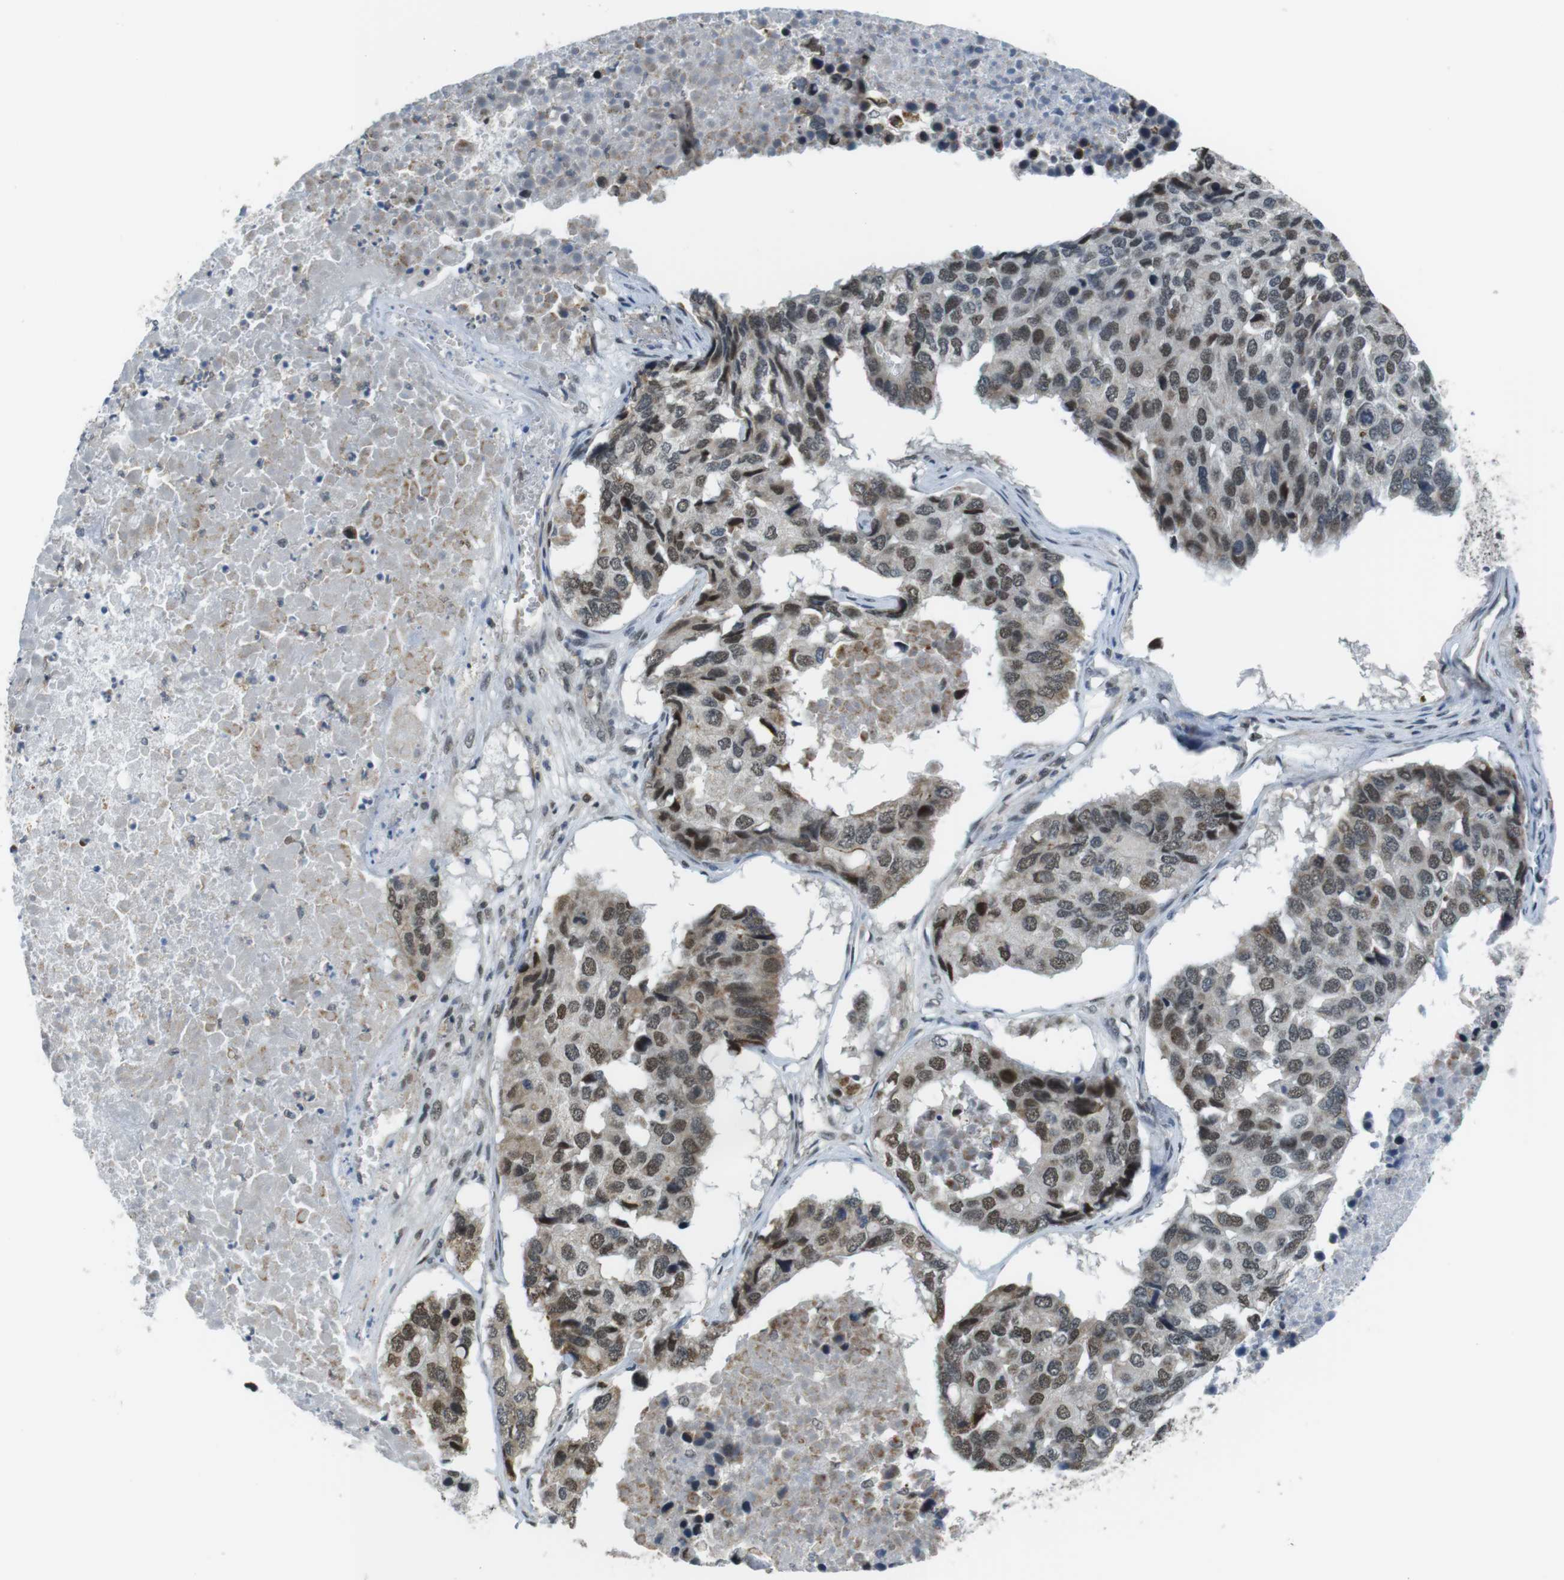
{"staining": {"intensity": "moderate", "quantity": ">75%", "location": "nuclear"}, "tissue": "pancreatic cancer", "cell_type": "Tumor cells", "image_type": "cancer", "snomed": [{"axis": "morphology", "description": "Adenocarcinoma, NOS"}, {"axis": "topography", "description": "Pancreas"}], "caption": "Immunohistochemical staining of pancreatic adenocarcinoma shows moderate nuclear protein staining in approximately >75% of tumor cells.", "gene": "USP7", "patient": {"sex": "male", "age": 50}}